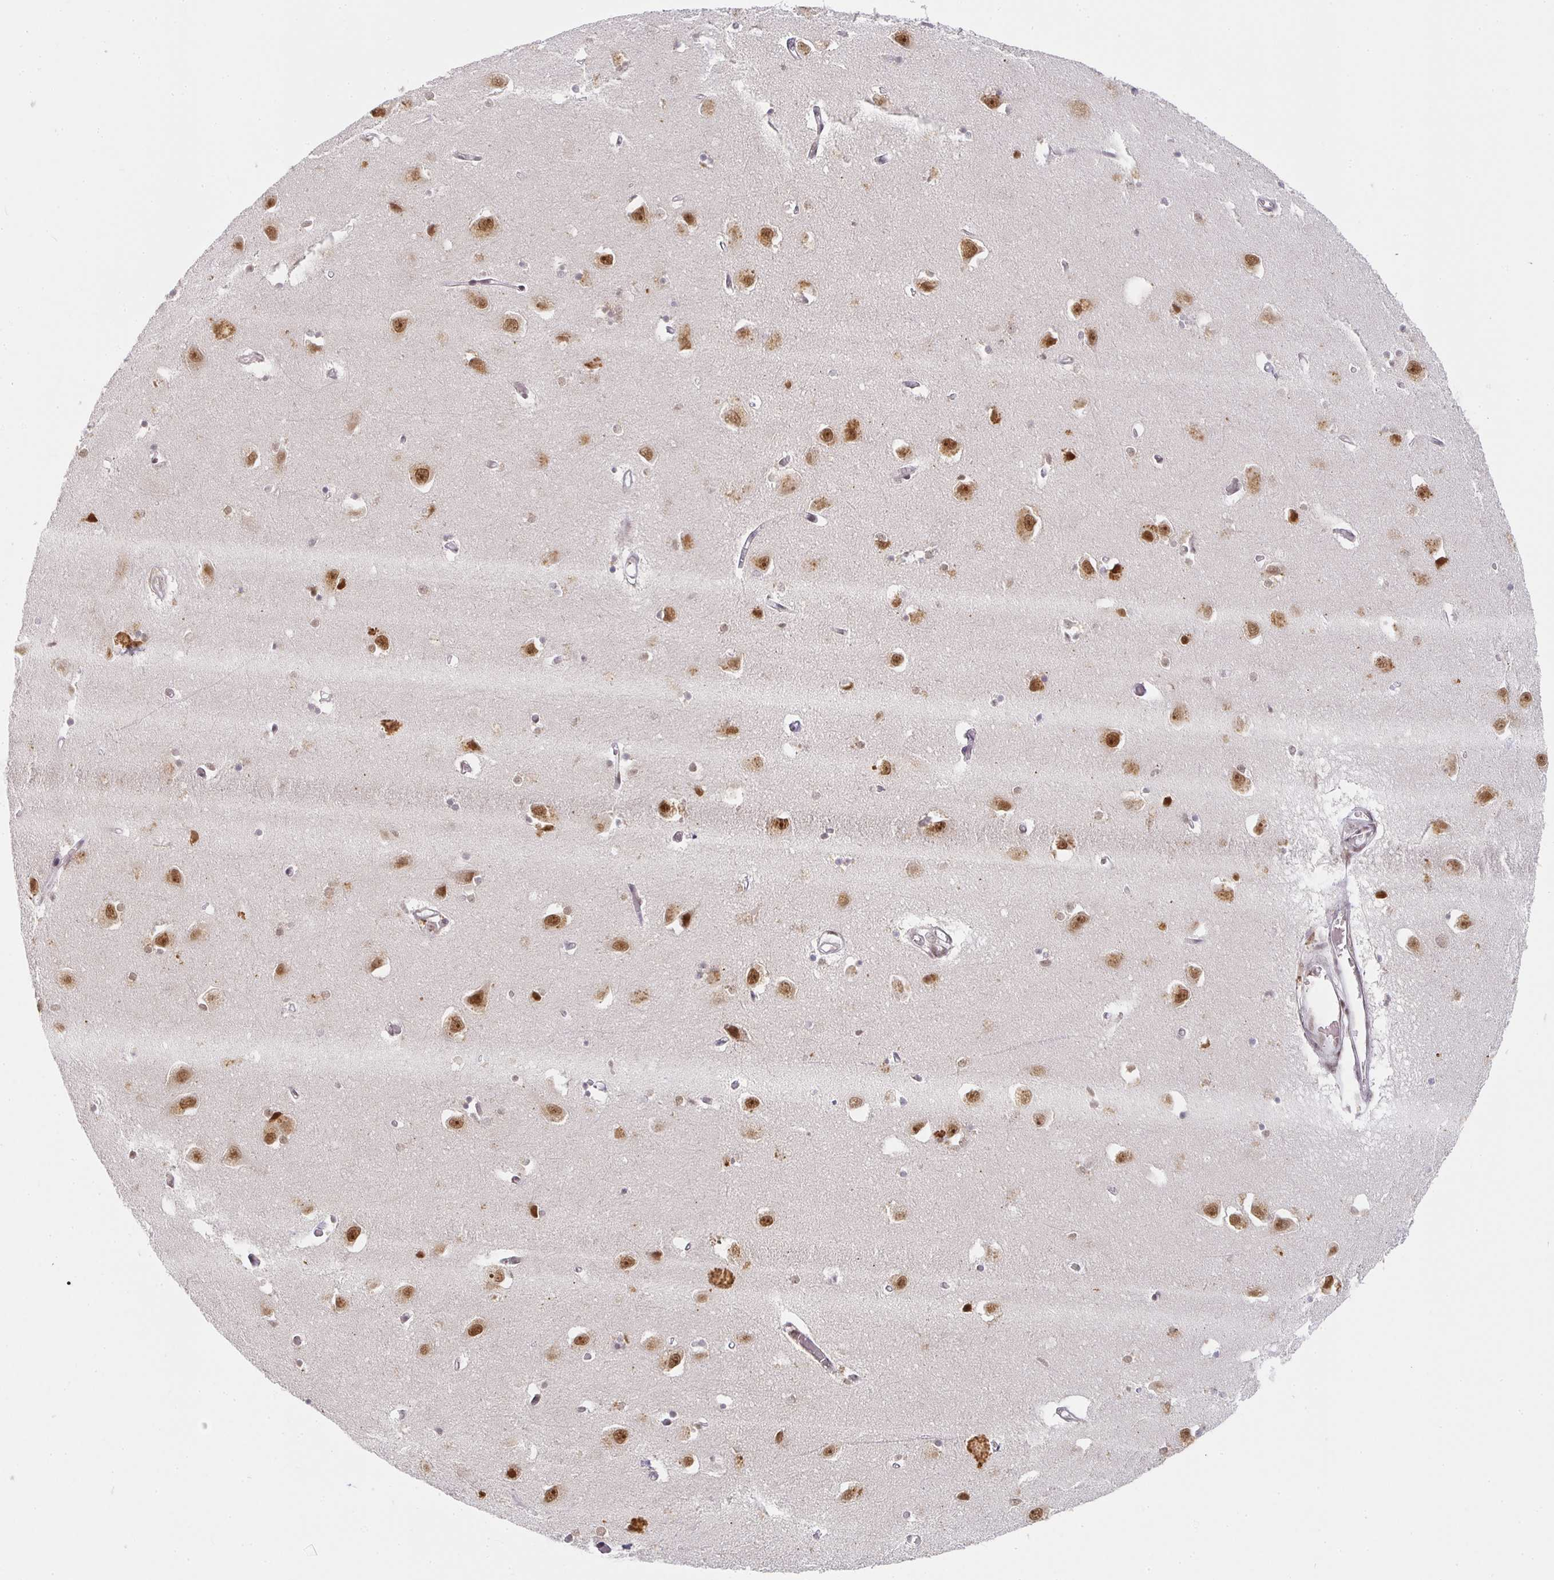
{"staining": {"intensity": "weak", "quantity": "<25%", "location": "nuclear"}, "tissue": "caudate", "cell_type": "Glial cells", "image_type": "normal", "snomed": [{"axis": "morphology", "description": "Normal tissue, NOS"}, {"axis": "topography", "description": "Lateral ventricle wall"}, {"axis": "topography", "description": "Hippocampus"}], "caption": "Image shows no protein expression in glial cells of normal caudate. (DAB immunohistochemistry (IHC) with hematoxylin counter stain).", "gene": "SMARCA2", "patient": {"sex": "female", "age": 63}}